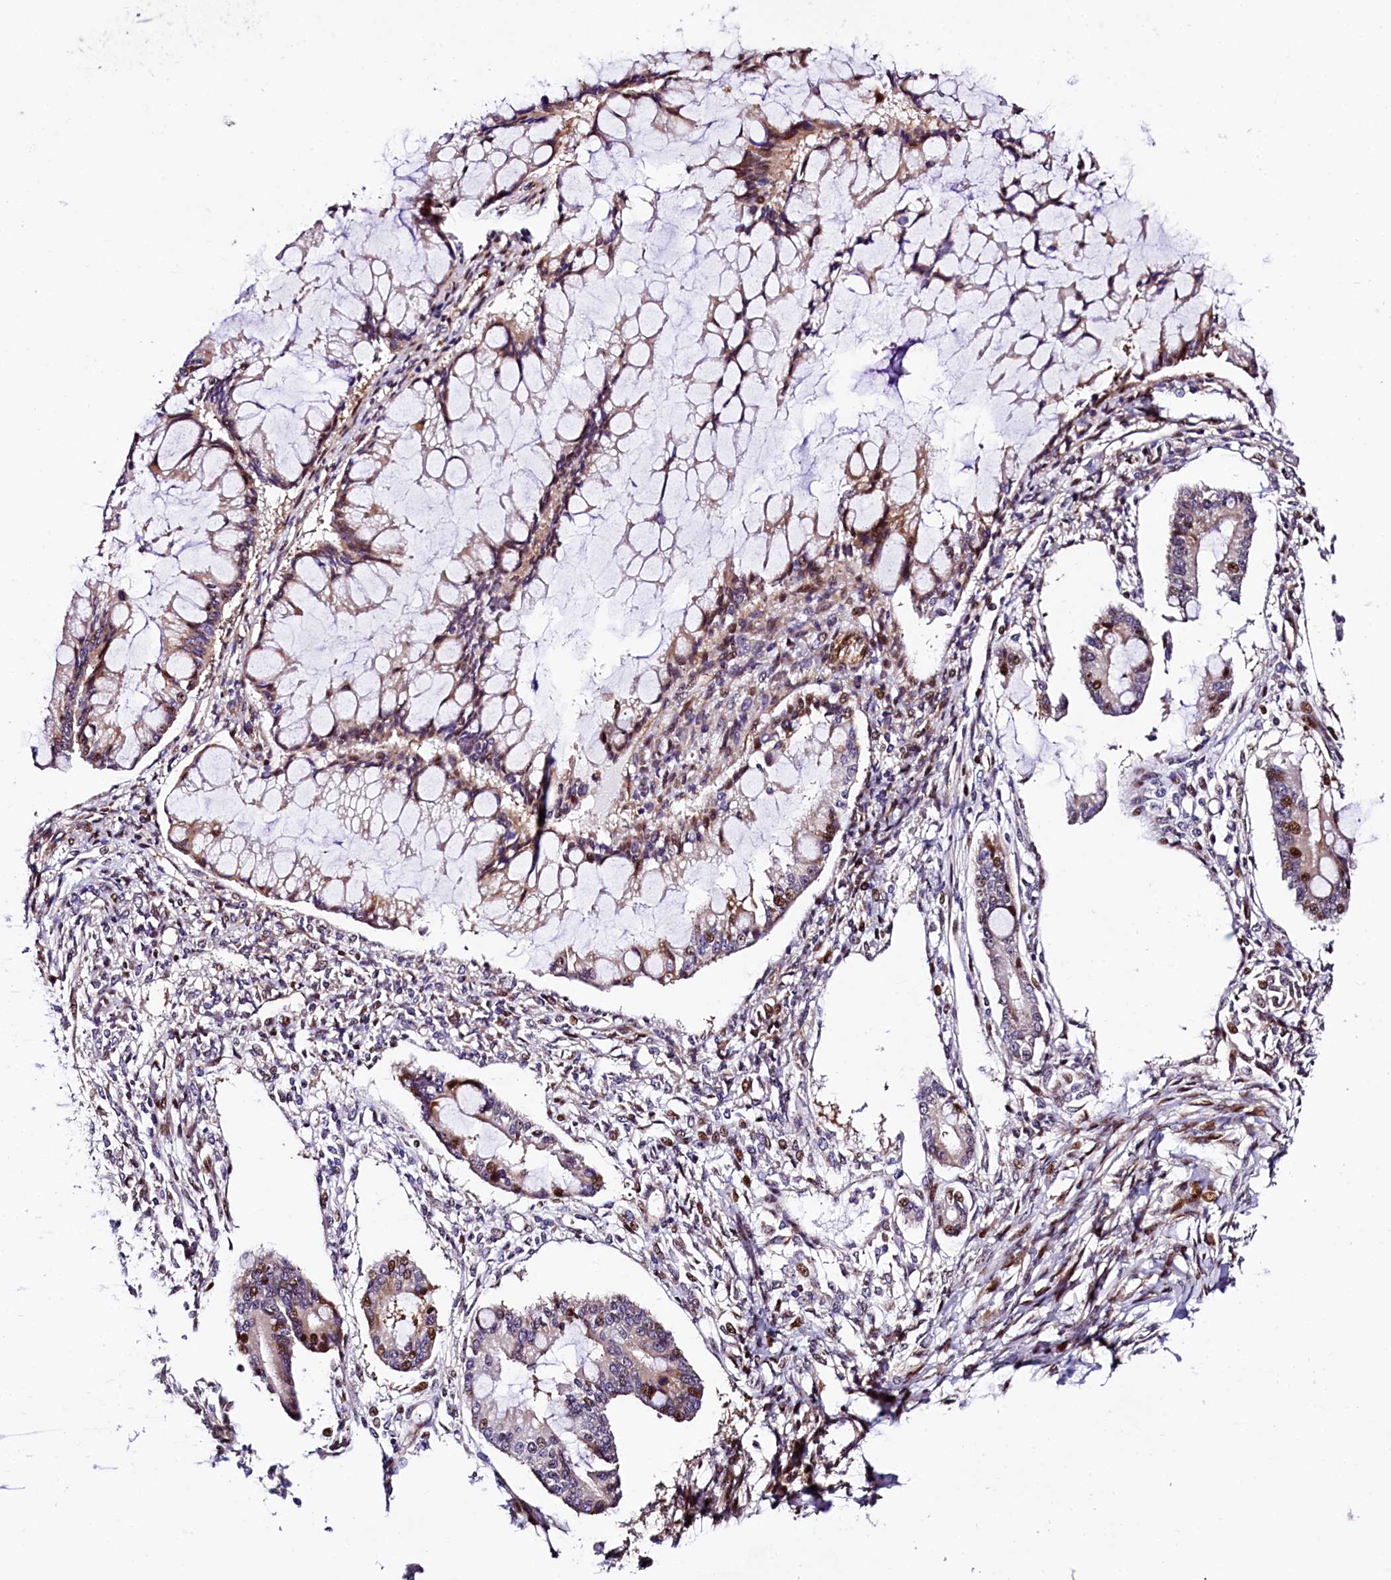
{"staining": {"intensity": "moderate", "quantity": "25%-75%", "location": "cytoplasmic/membranous,nuclear"}, "tissue": "ovarian cancer", "cell_type": "Tumor cells", "image_type": "cancer", "snomed": [{"axis": "morphology", "description": "Cystadenocarcinoma, mucinous, NOS"}, {"axis": "topography", "description": "Ovary"}], "caption": "A high-resolution histopathology image shows immunohistochemistry staining of mucinous cystadenocarcinoma (ovarian), which reveals moderate cytoplasmic/membranous and nuclear expression in approximately 25%-75% of tumor cells.", "gene": "TRMT112", "patient": {"sex": "female", "age": 73}}